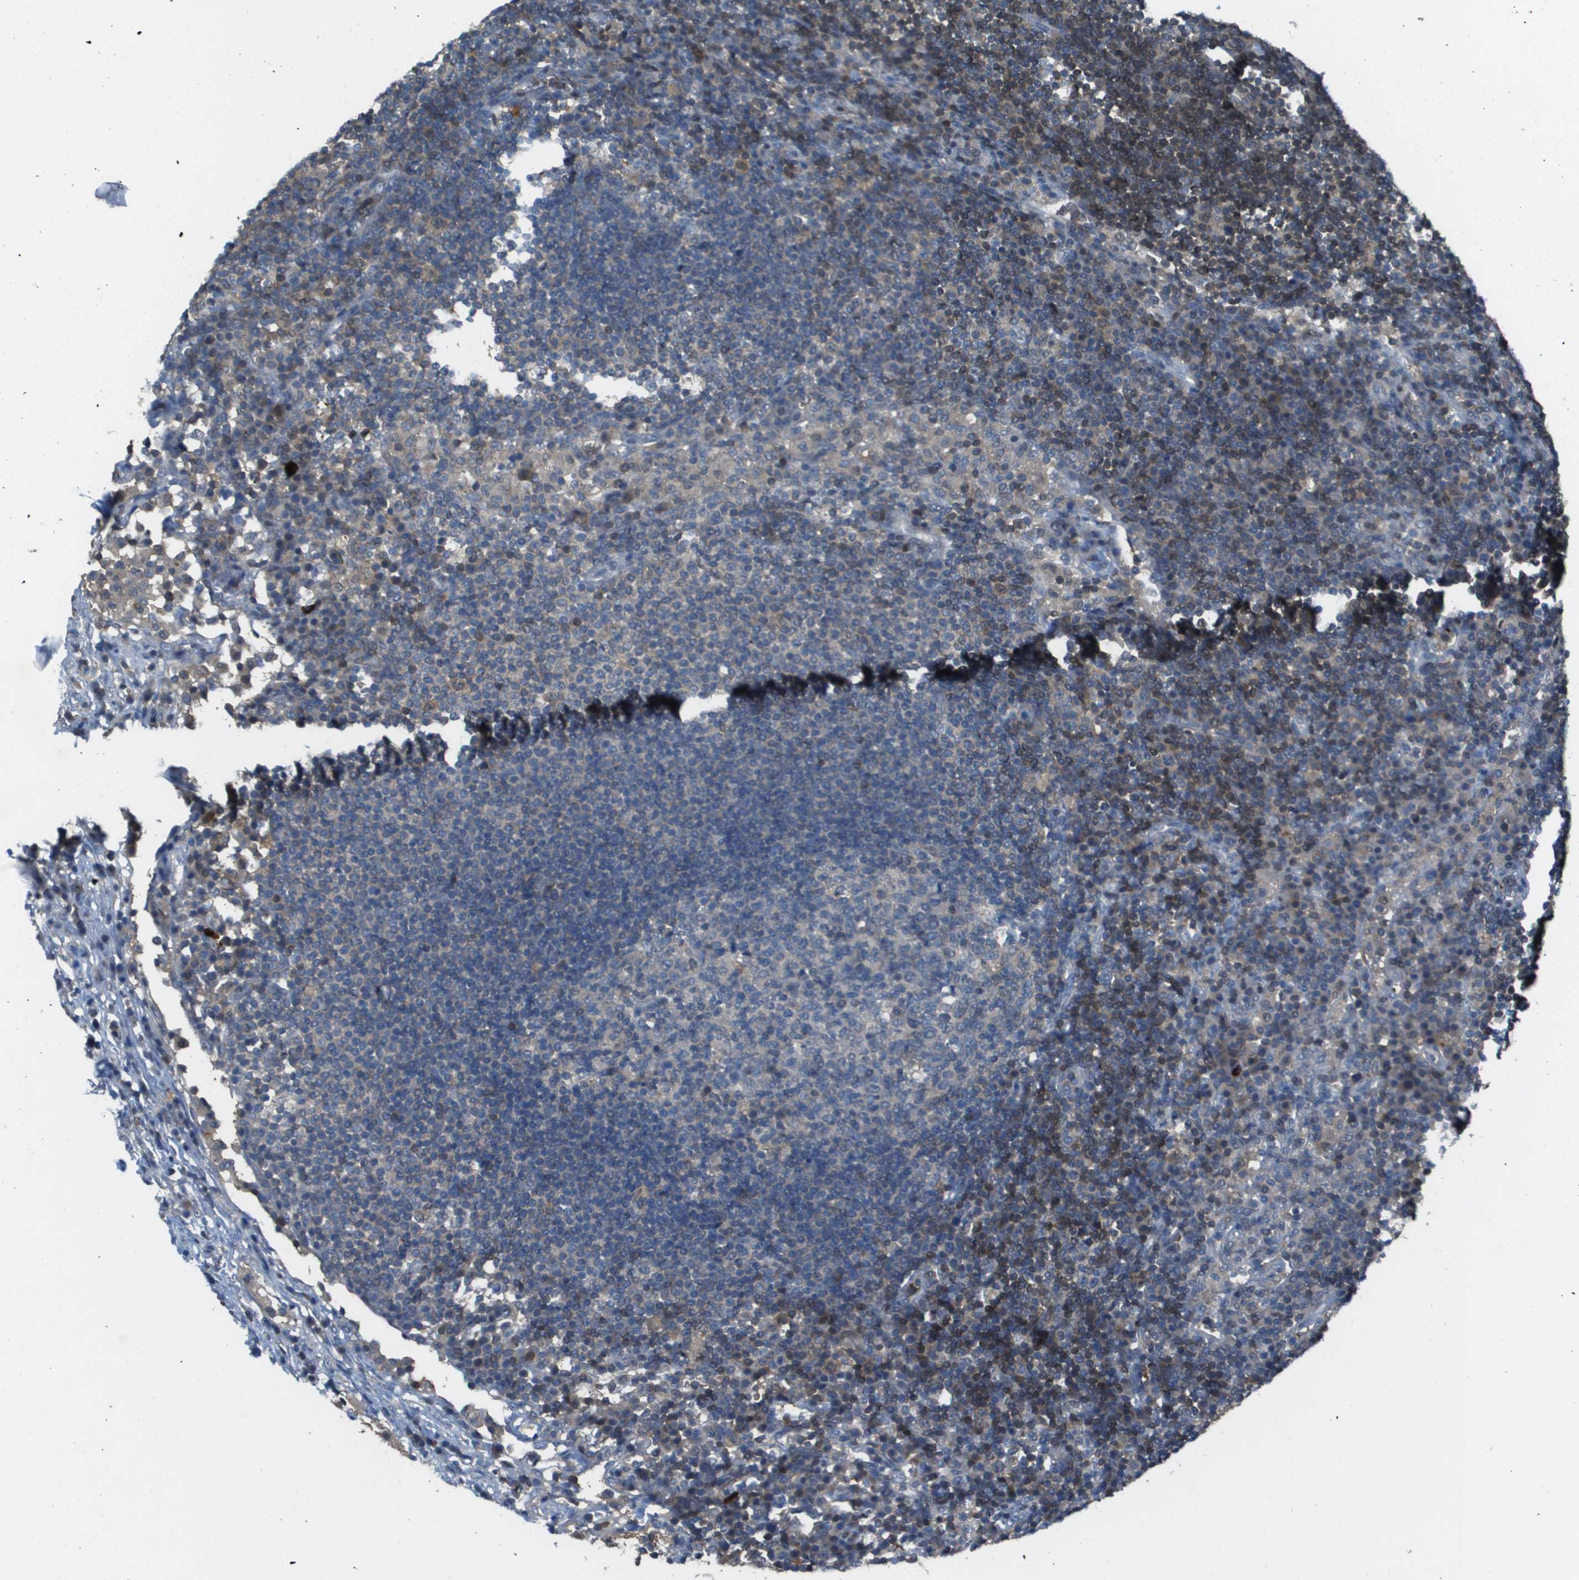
{"staining": {"intensity": "weak", "quantity": "<25%", "location": "cytoplasmic/membranous"}, "tissue": "lymph node", "cell_type": "Germinal center cells", "image_type": "normal", "snomed": [{"axis": "morphology", "description": "Normal tissue, NOS"}, {"axis": "topography", "description": "Lymph node"}], "caption": "The immunohistochemistry (IHC) photomicrograph has no significant staining in germinal center cells of lymph node.", "gene": "CAMK4", "patient": {"sex": "female", "age": 53}}